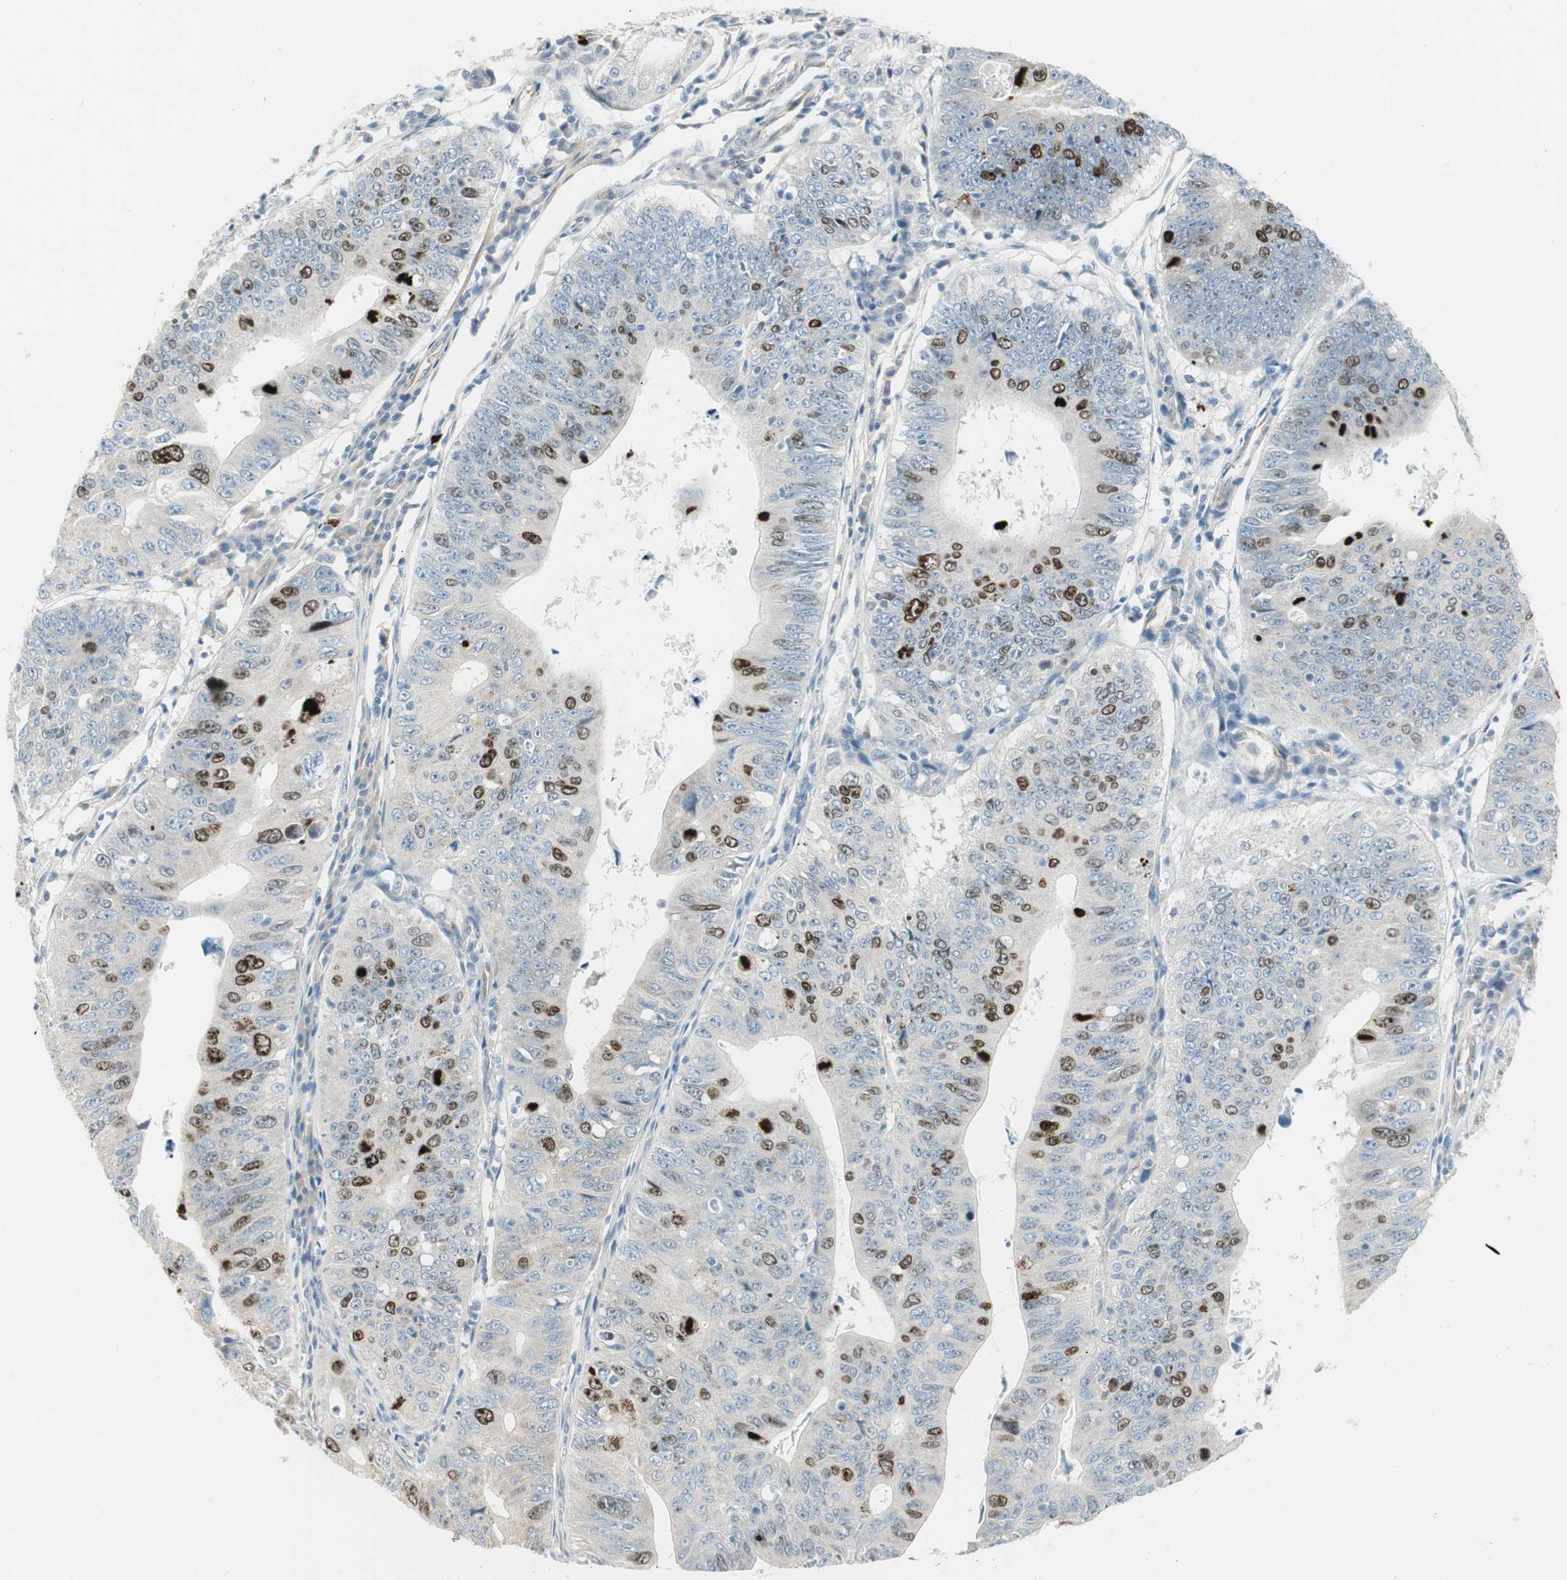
{"staining": {"intensity": "moderate", "quantity": "25%-75%", "location": "nuclear"}, "tissue": "stomach cancer", "cell_type": "Tumor cells", "image_type": "cancer", "snomed": [{"axis": "morphology", "description": "Adenocarcinoma, NOS"}, {"axis": "topography", "description": "Stomach"}], "caption": "This micrograph demonstrates stomach cancer (adenocarcinoma) stained with immunohistochemistry (IHC) to label a protein in brown. The nuclear of tumor cells show moderate positivity for the protein. Nuclei are counter-stained blue.", "gene": "STON1-GTF2A1L", "patient": {"sex": "male", "age": 59}}